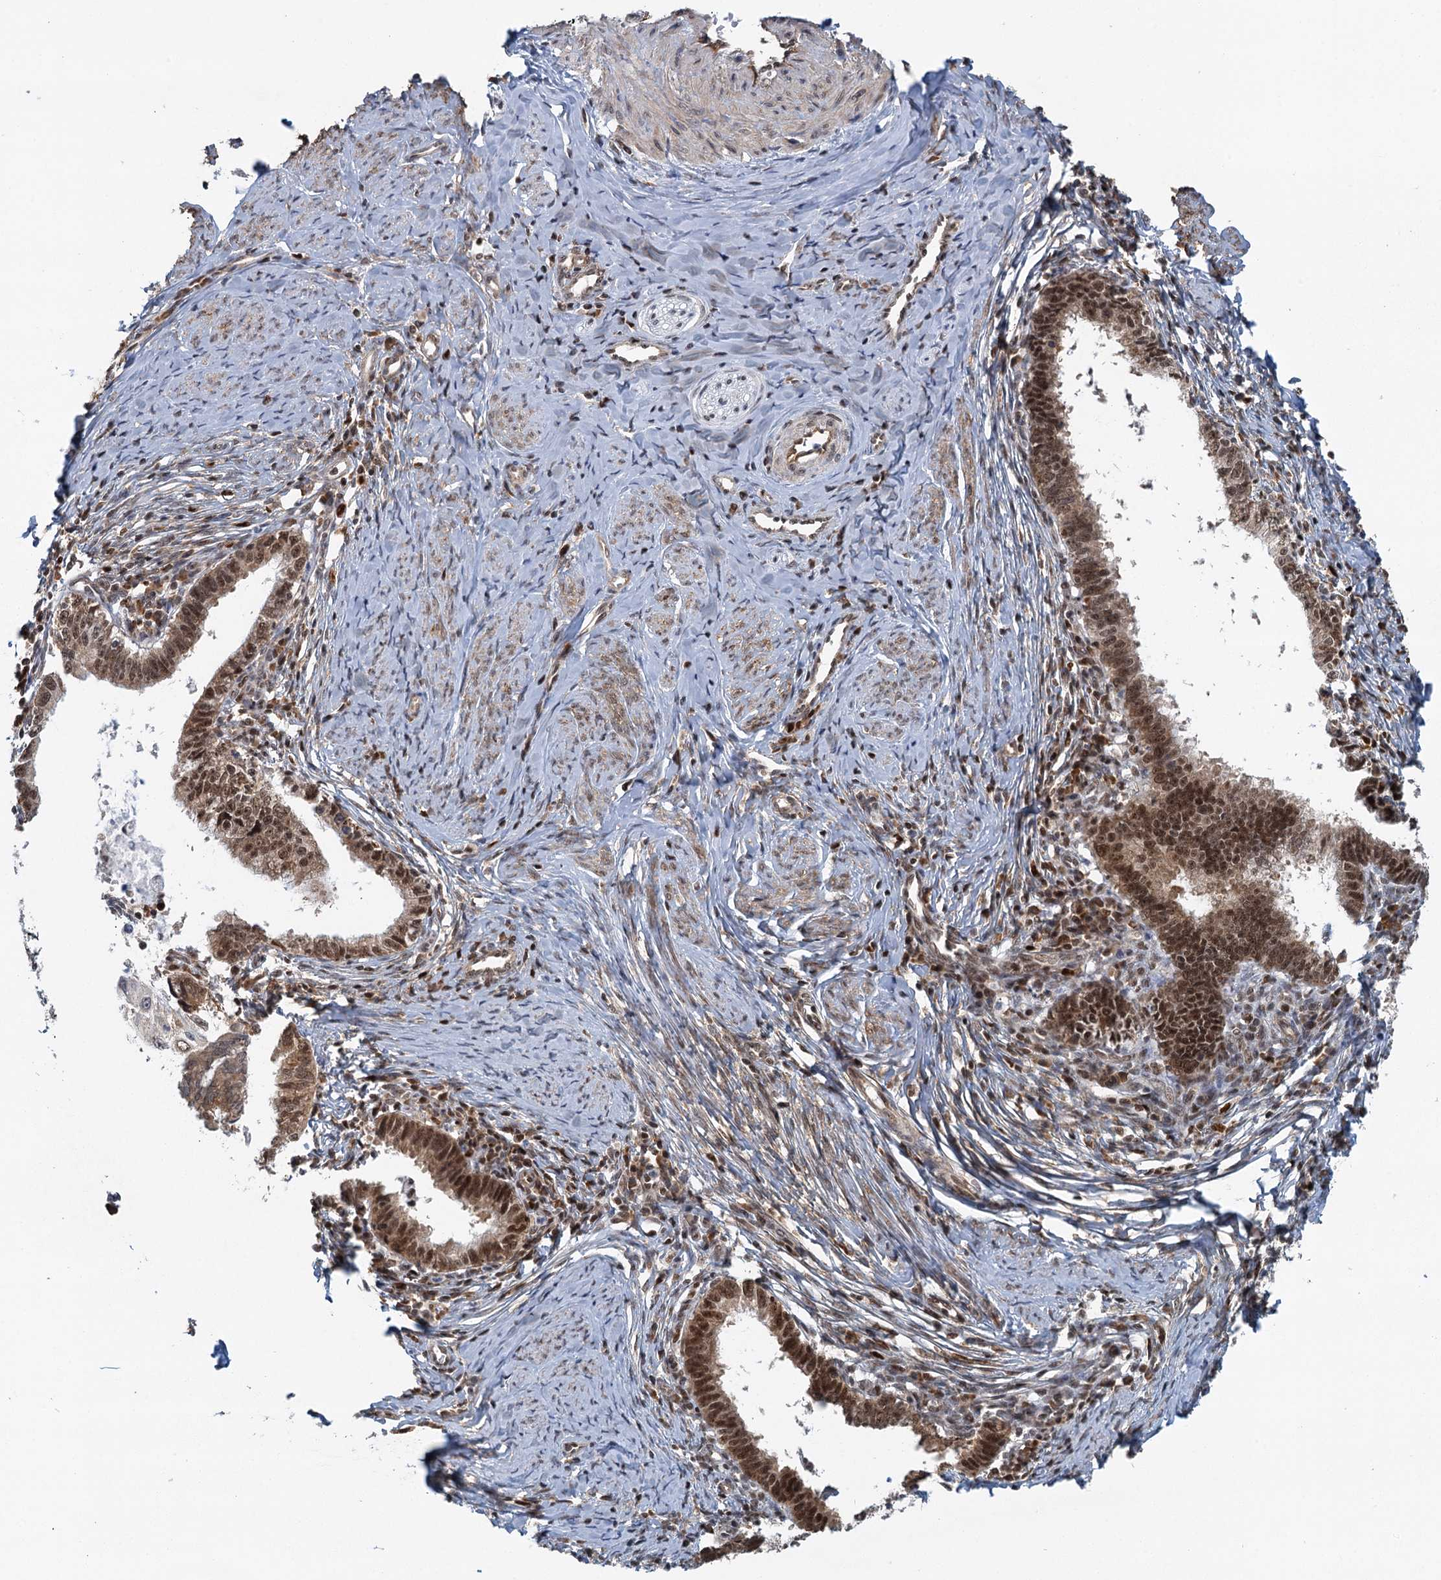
{"staining": {"intensity": "moderate", "quantity": ">75%", "location": "cytoplasmic/membranous,nuclear"}, "tissue": "cervical cancer", "cell_type": "Tumor cells", "image_type": "cancer", "snomed": [{"axis": "morphology", "description": "Adenocarcinoma, NOS"}, {"axis": "topography", "description": "Cervix"}], "caption": "Cervical cancer stained with a brown dye shows moderate cytoplasmic/membranous and nuclear positive staining in approximately >75% of tumor cells.", "gene": "GPATCH11", "patient": {"sex": "female", "age": 36}}